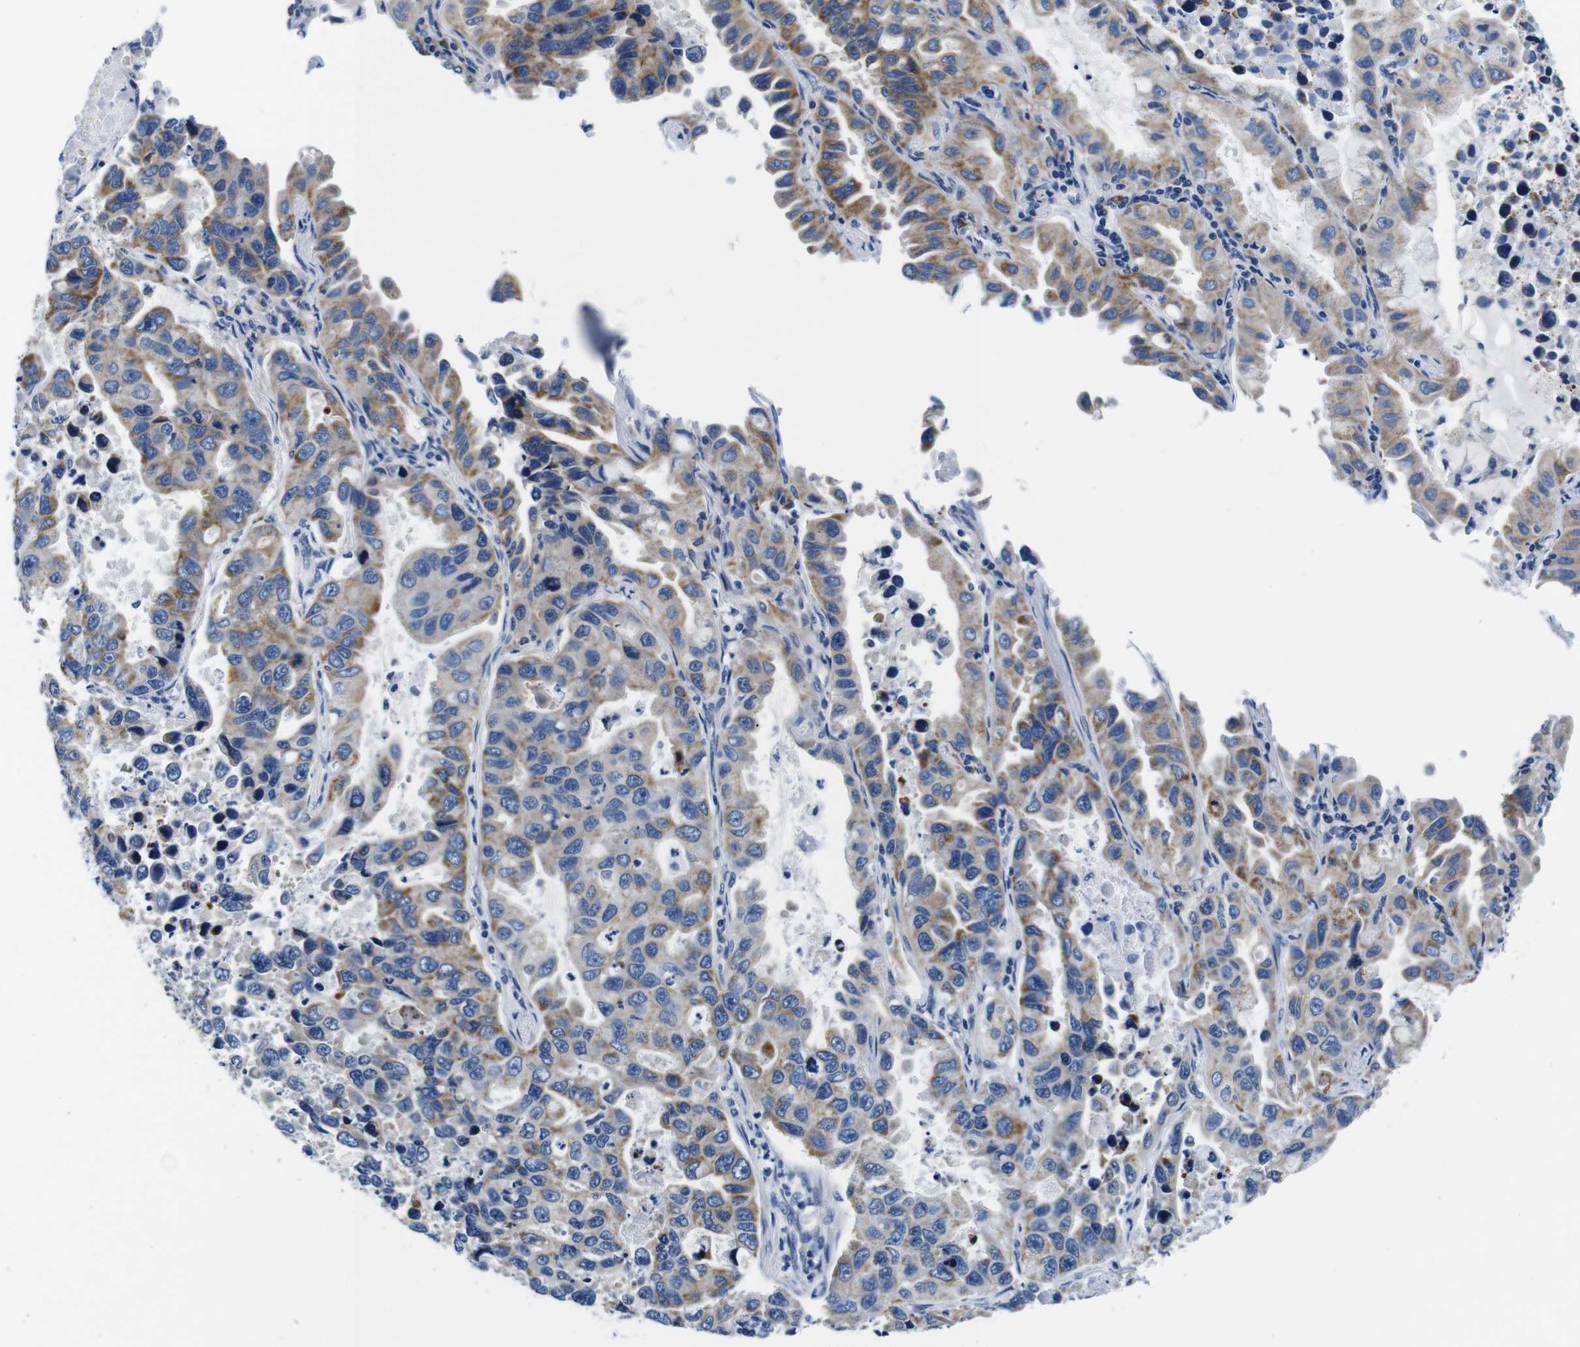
{"staining": {"intensity": "moderate", "quantity": "25%-75%", "location": "cytoplasmic/membranous"}, "tissue": "lung cancer", "cell_type": "Tumor cells", "image_type": "cancer", "snomed": [{"axis": "morphology", "description": "Adenocarcinoma, NOS"}, {"axis": "topography", "description": "Lung"}], "caption": "IHC photomicrograph of human adenocarcinoma (lung) stained for a protein (brown), which exhibits medium levels of moderate cytoplasmic/membranous positivity in approximately 25%-75% of tumor cells.", "gene": "SNX19", "patient": {"sex": "male", "age": 64}}